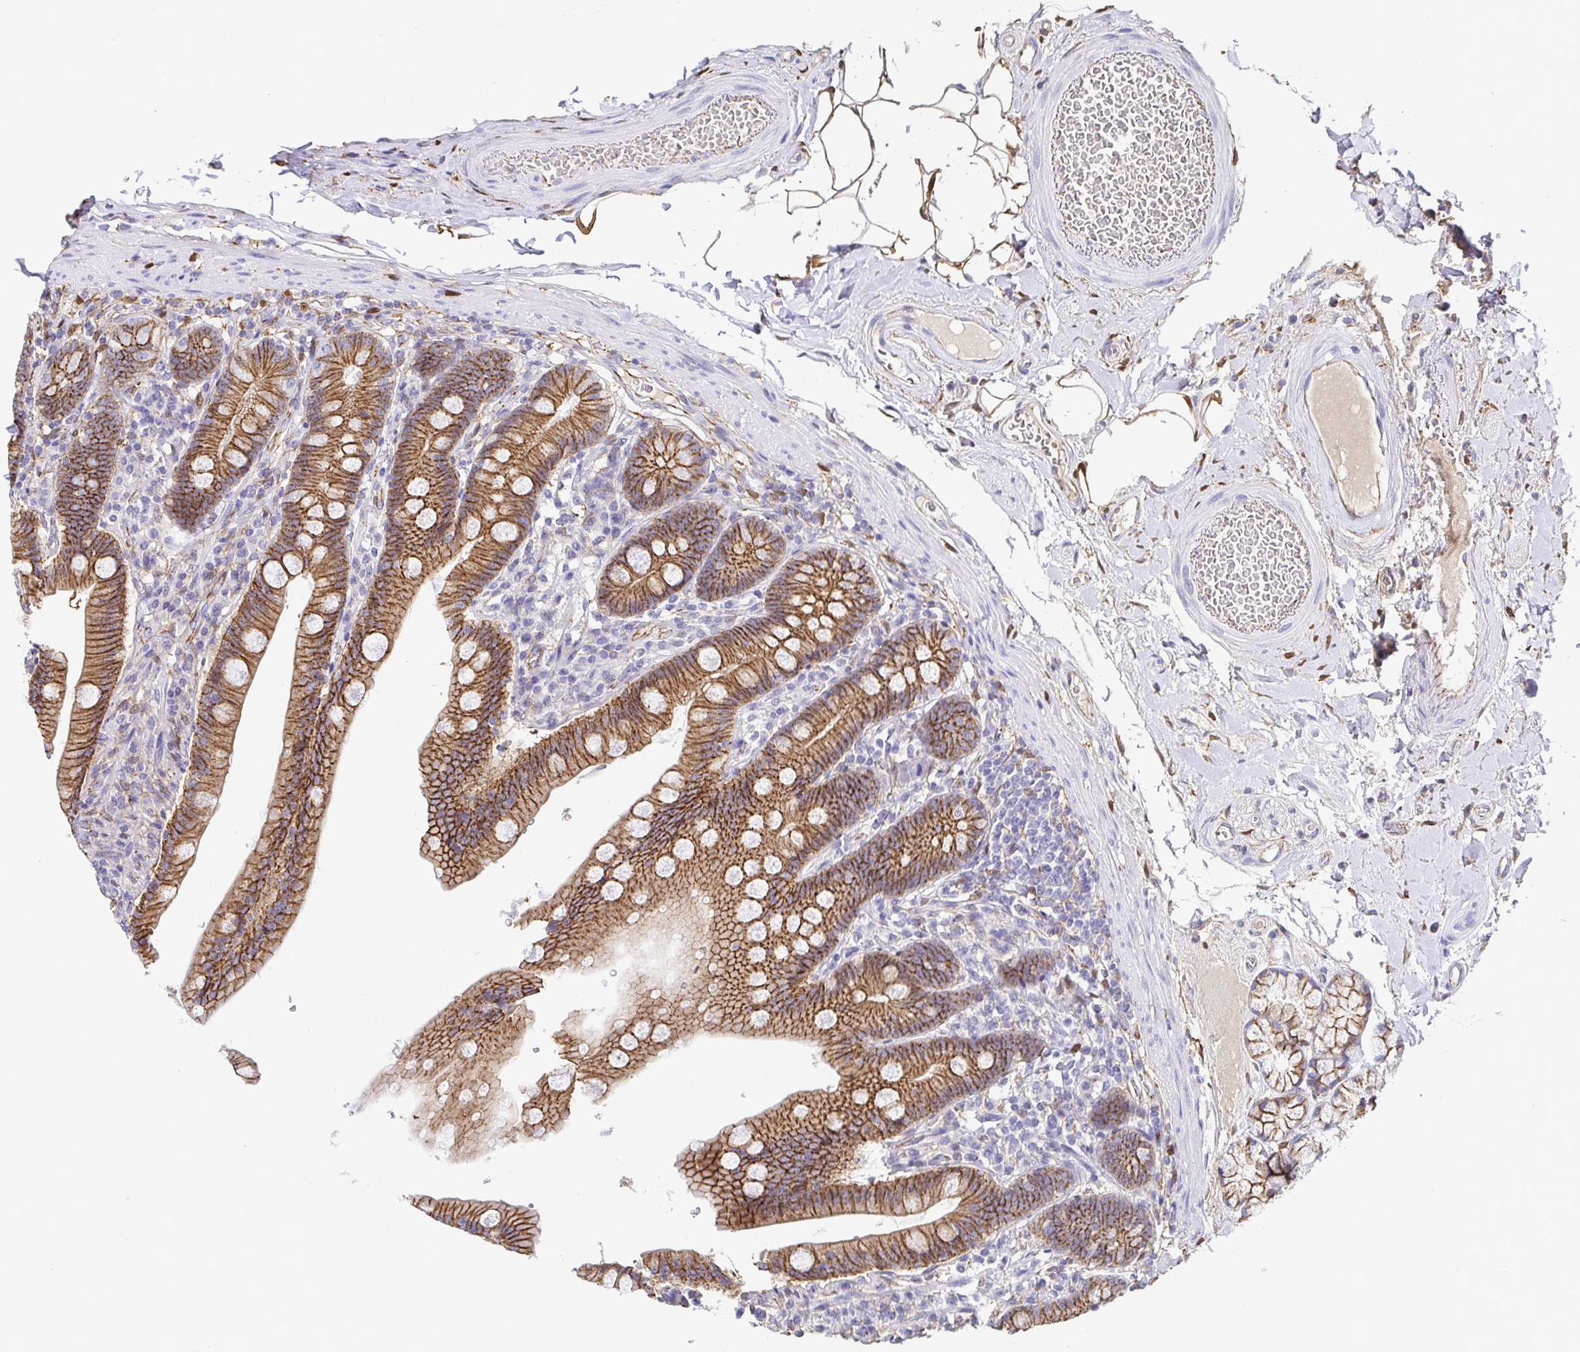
{"staining": {"intensity": "strong", "quantity": ">75%", "location": "cytoplasmic/membranous"}, "tissue": "duodenum", "cell_type": "Glandular cells", "image_type": "normal", "snomed": [{"axis": "morphology", "description": "Normal tissue, NOS"}, {"axis": "topography", "description": "Duodenum"}], "caption": "A brown stain highlights strong cytoplasmic/membranous expression of a protein in glandular cells of unremarkable duodenum. The protein of interest is shown in brown color, while the nuclei are stained blue.", "gene": "PIWIL3", "patient": {"sex": "female", "age": 67}}